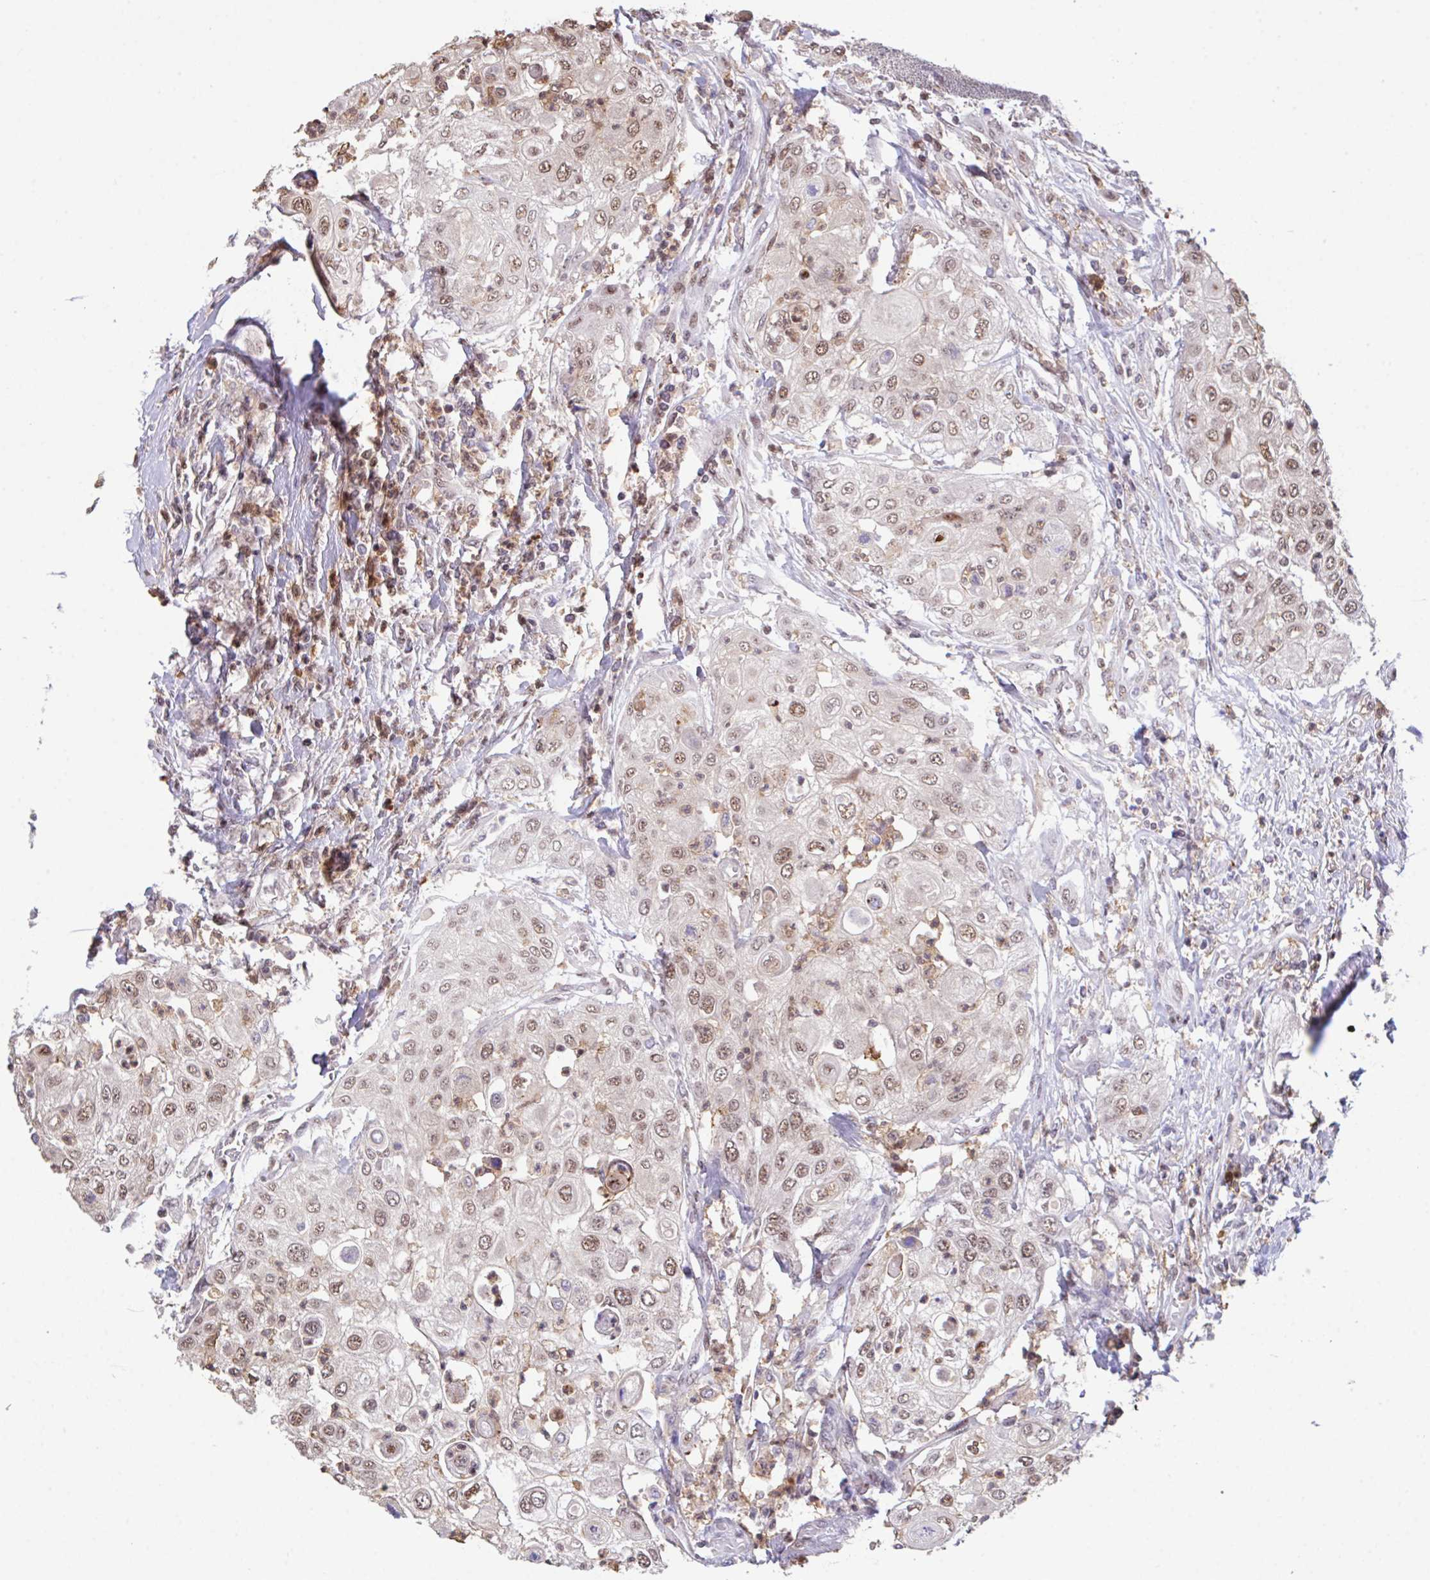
{"staining": {"intensity": "moderate", "quantity": ">75%", "location": "nuclear"}, "tissue": "urothelial cancer", "cell_type": "Tumor cells", "image_type": "cancer", "snomed": [{"axis": "morphology", "description": "Urothelial carcinoma, High grade"}, {"axis": "topography", "description": "Urinary bladder"}], "caption": "Immunohistochemistry (IHC) of human urothelial carcinoma (high-grade) displays medium levels of moderate nuclear staining in about >75% of tumor cells.", "gene": "OR6K3", "patient": {"sex": "female", "age": 79}}